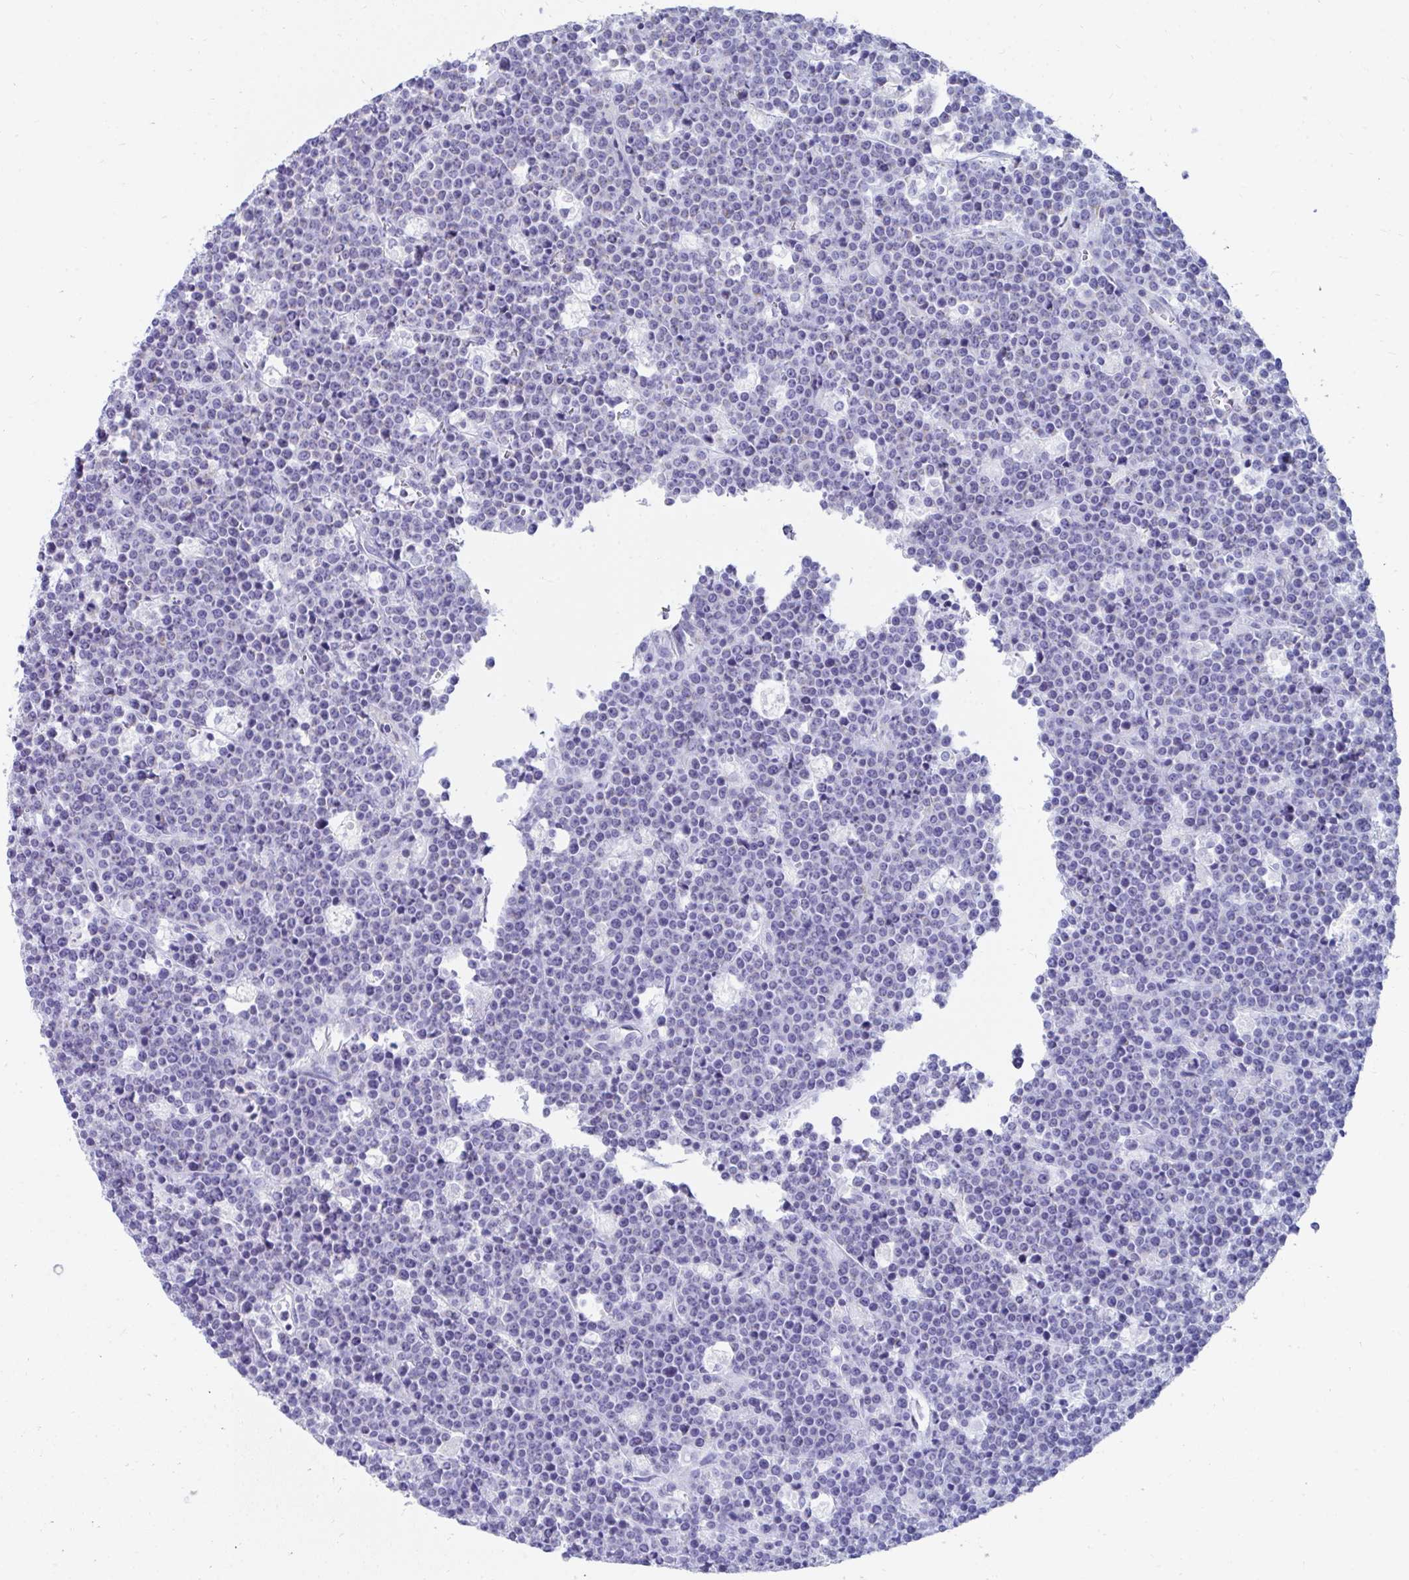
{"staining": {"intensity": "negative", "quantity": "none", "location": "none"}, "tissue": "lymphoma", "cell_type": "Tumor cells", "image_type": "cancer", "snomed": [{"axis": "morphology", "description": "Malignant lymphoma, non-Hodgkin's type, High grade"}, {"axis": "topography", "description": "Ovary"}], "caption": "Photomicrograph shows no protein expression in tumor cells of high-grade malignant lymphoma, non-Hodgkin's type tissue.", "gene": "PC", "patient": {"sex": "female", "age": 56}}